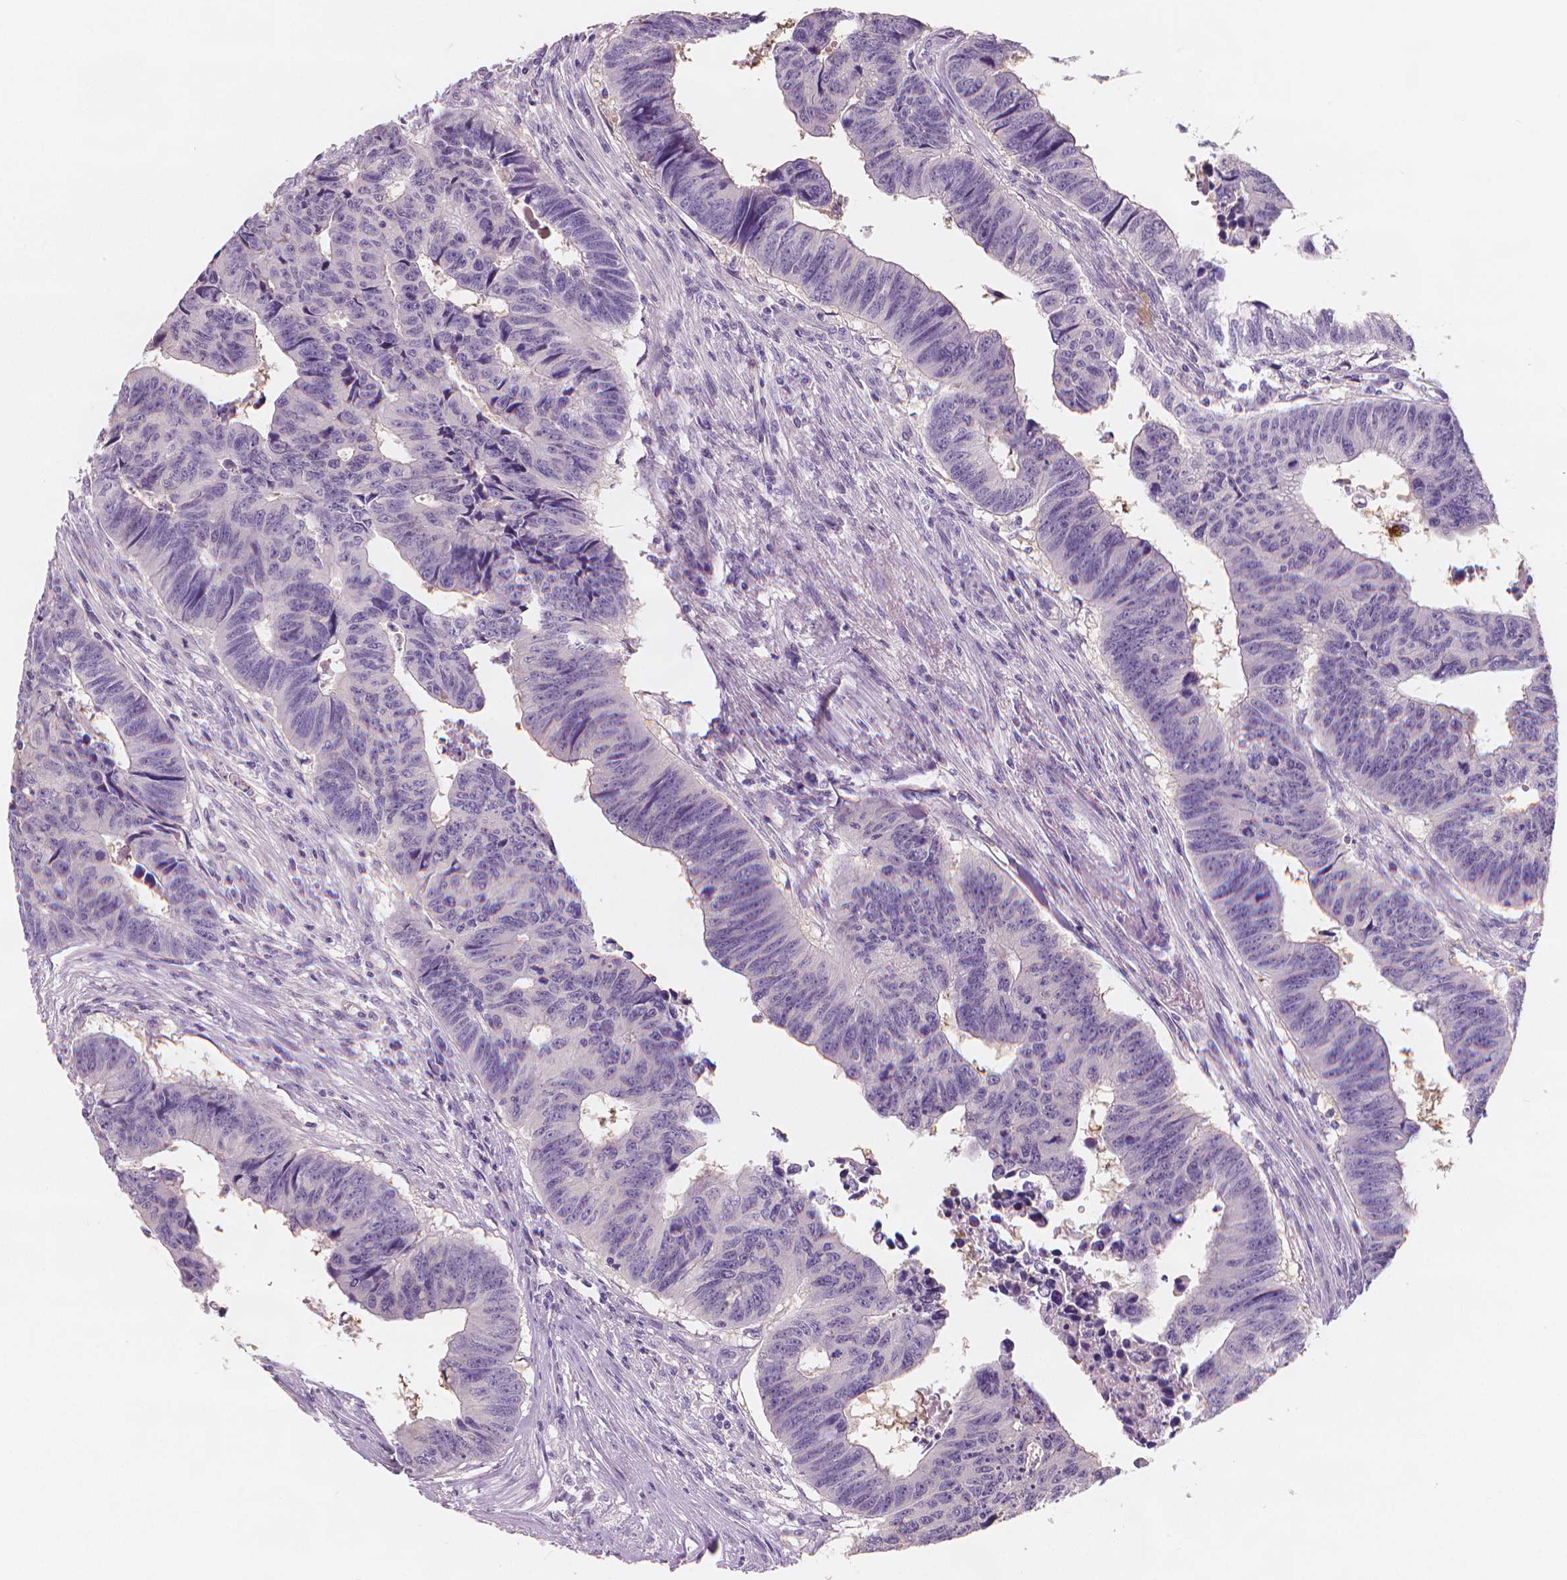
{"staining": {"intensity": "negative", "quantity": "none", "location": "none"}, "tissue": "colorectal cancer", "cell_type": "Tumor cells", "image_type": "cancer", "snomed": [{"axis": "morphology", "description": "Adenocarcinoma, NOS"}, {"axis": "topography", "description": "Rectum"}], "caption": "Colorectal adenocarcinoma was stained to show a protein in brown. There is no significant staining in tumor cells.", "gene": "APOA4", "patient": {"sex": "female", "age": 85}}